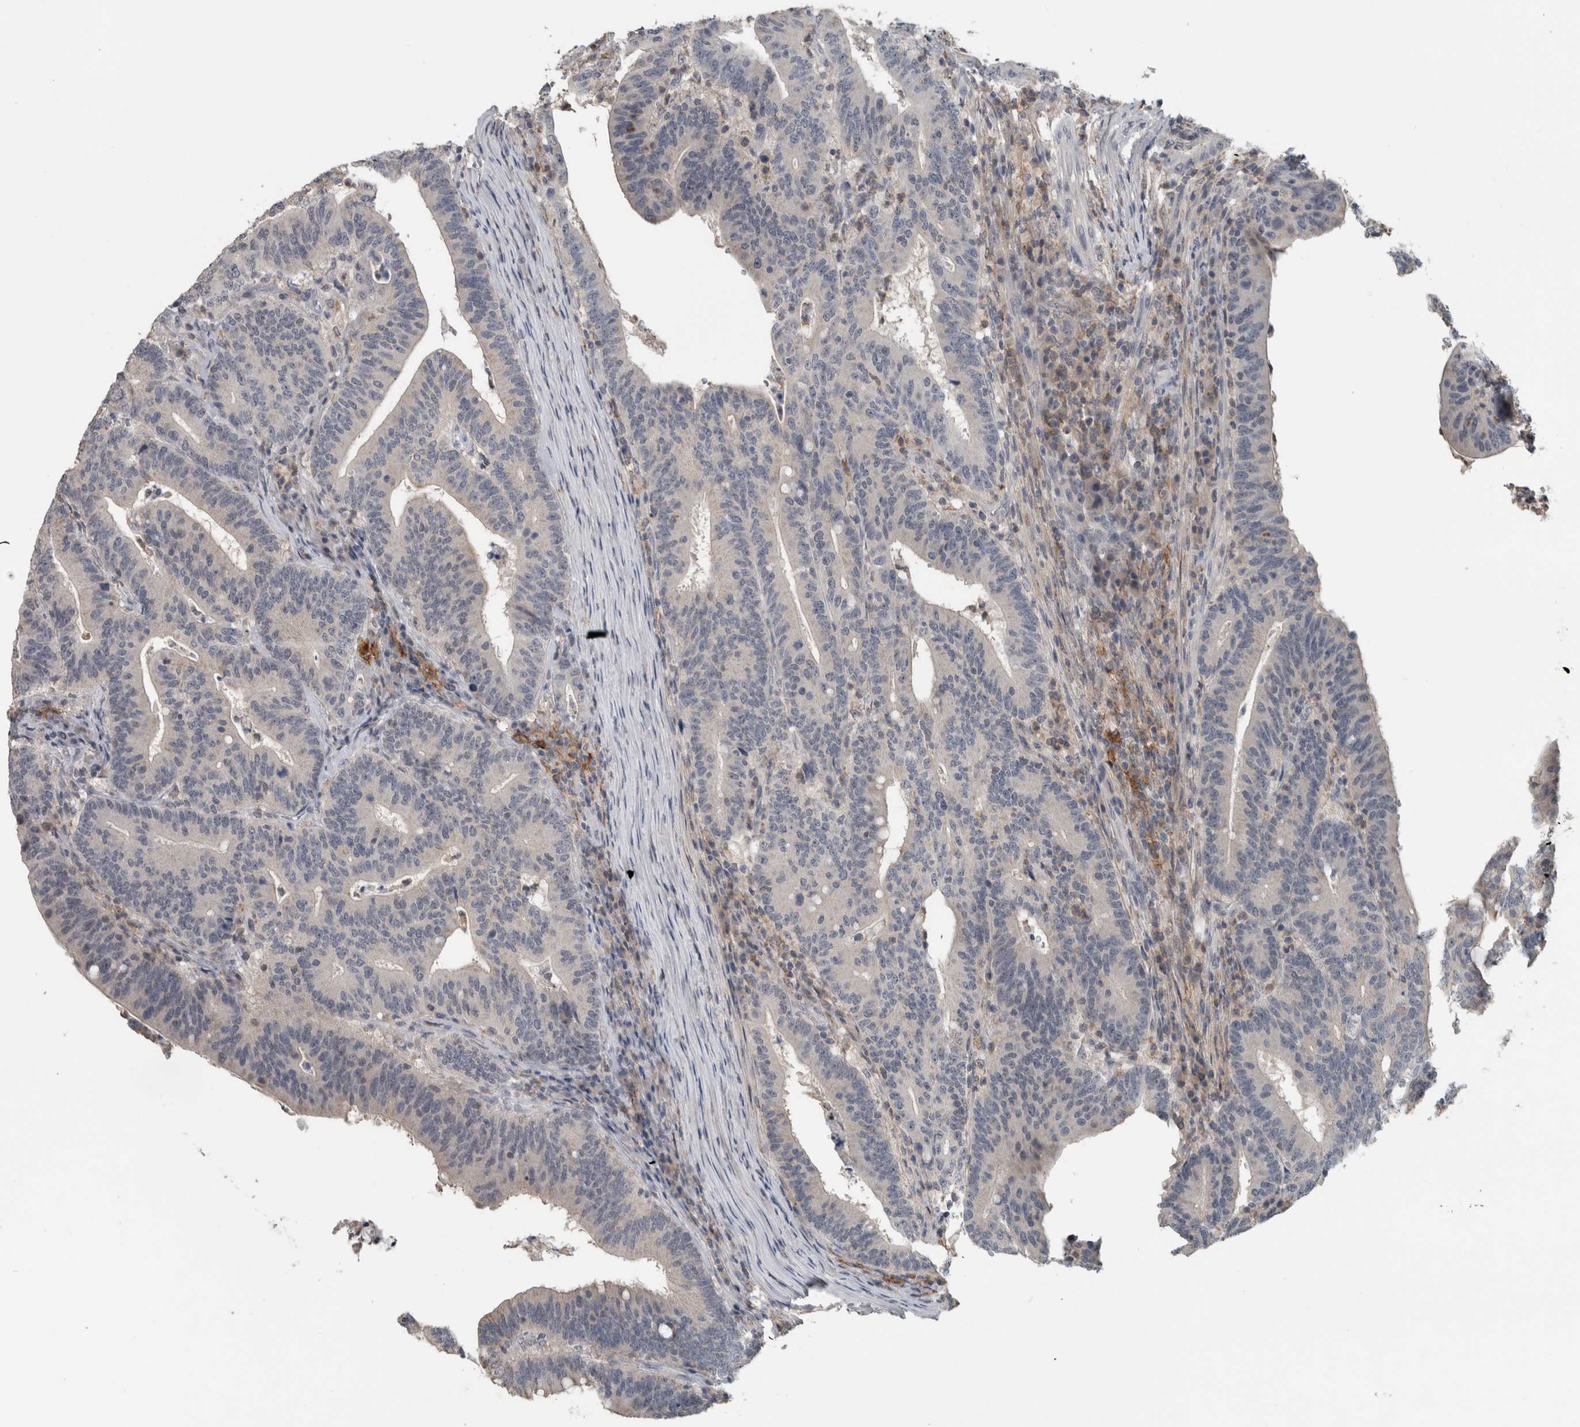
{"staining": {"intensity": "negative", "quantity": "none", "location": "none"}, "tissue": "colorectal cancer", "cell_type": "Tumor cells", "image_type": "cancer", "snomed": [{"axis": "morphology", "description": "Adenocarcinoma, NOS"}, {"axis": "topography", "description": "Colon"}], "caption": "DAB immunohistochemical staining of human colorectal adenocarcinoma reveals no significant expression in tumor cells.", "gene": "ACSF2", "patient": {"sex": "female", "age": 66}}